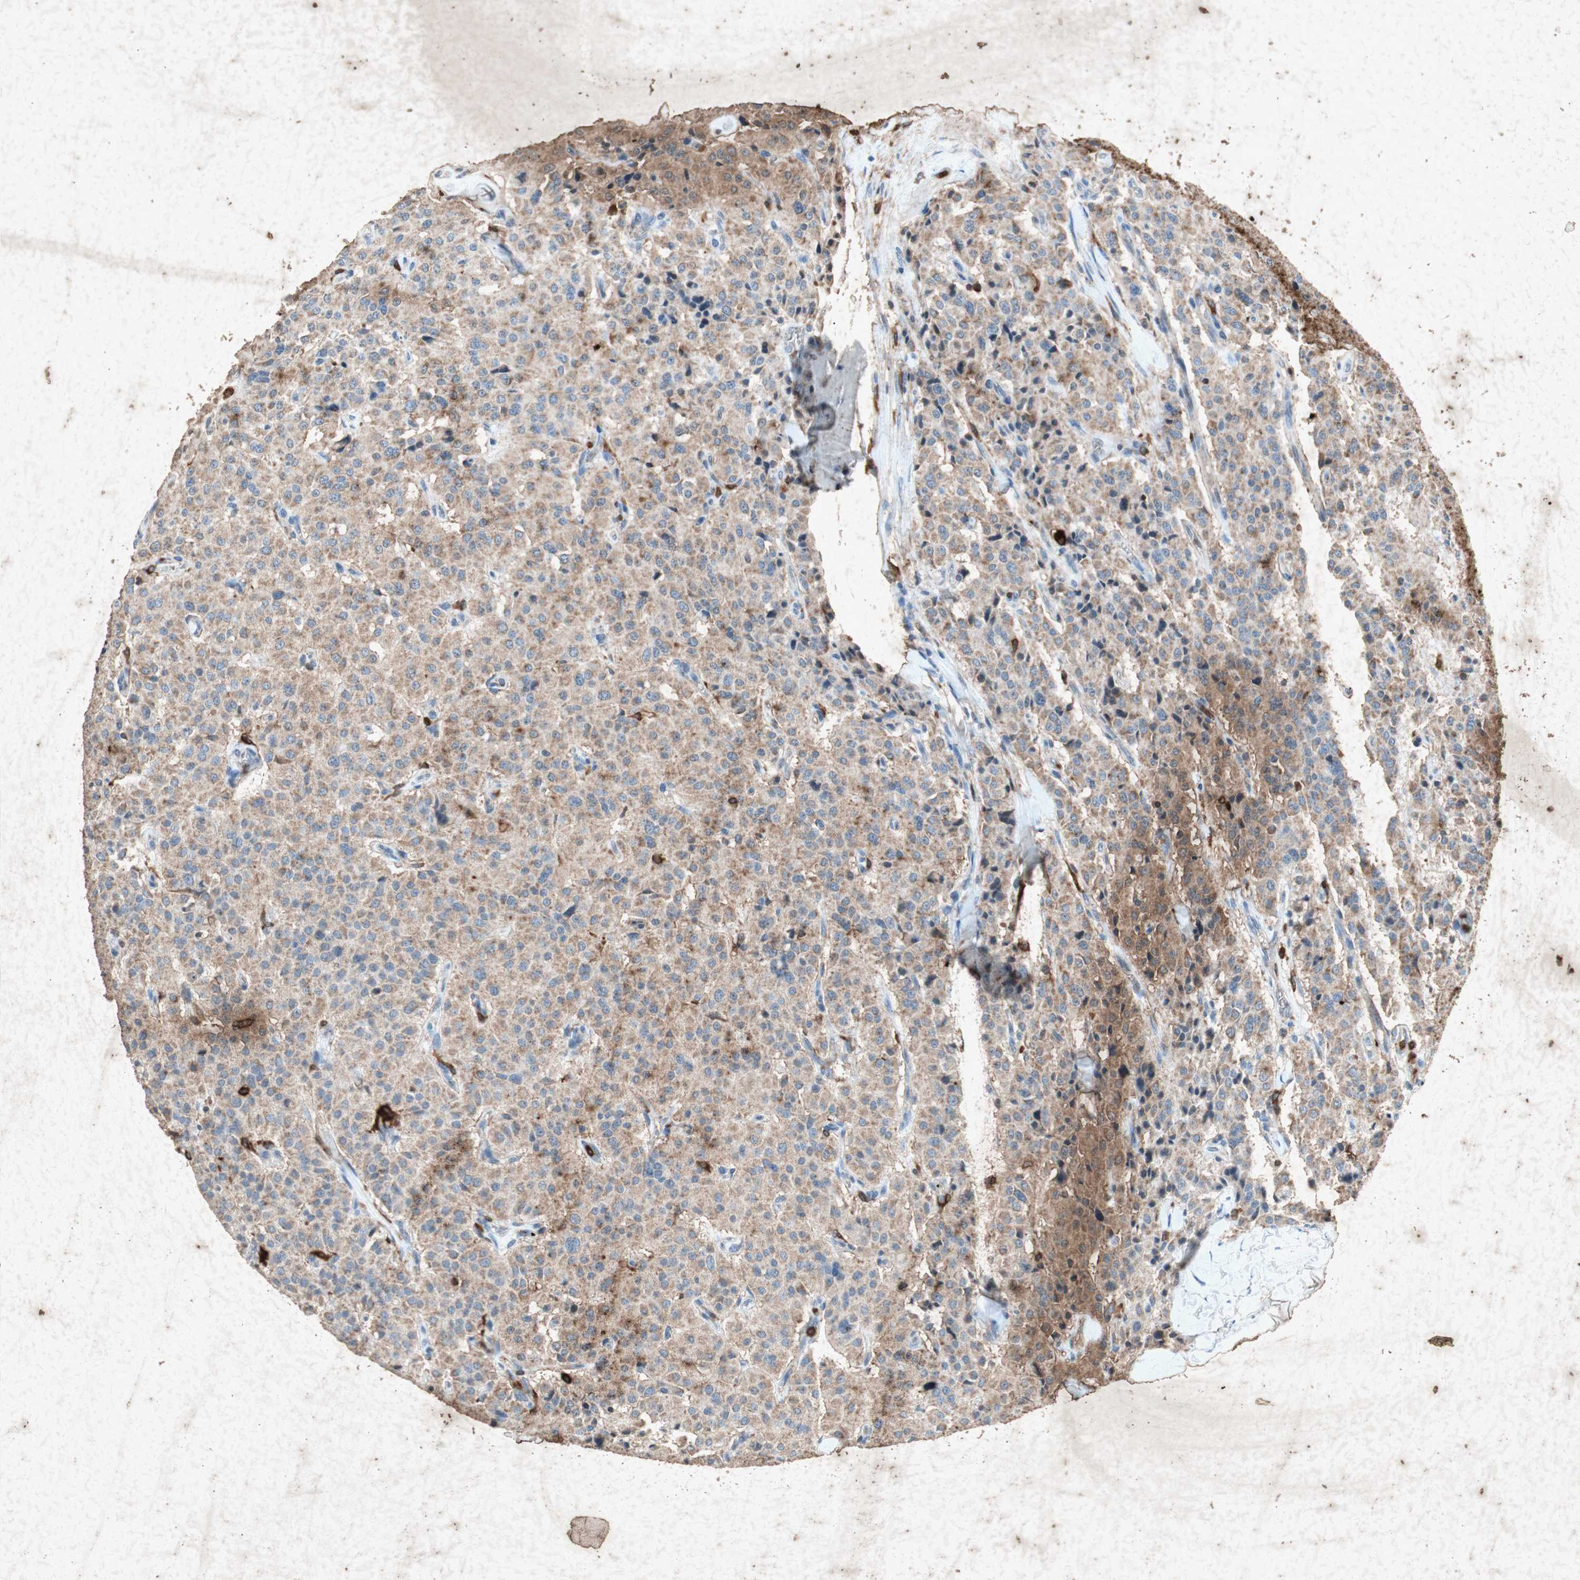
{"staining": {"intensity": "weak", "quantity": ">75%", "location": "cytoplasmic/membranous"}, "tissue": "carcinoid", "cell_type": "Tumor cells", "image_type": "cancer", "snomed": [{"axis": "morphology", "description": "Carcinoid, malignant, NOS"}, {"axis": "topography", "description": "Lung"}], "caption": "A brown stain labels weak cytoplasmic/membranous positivity of a protein in malignant carcinoid tumor cells.", "gene": "TYROBP", "patient": {"sex": "male", "age": 30}}